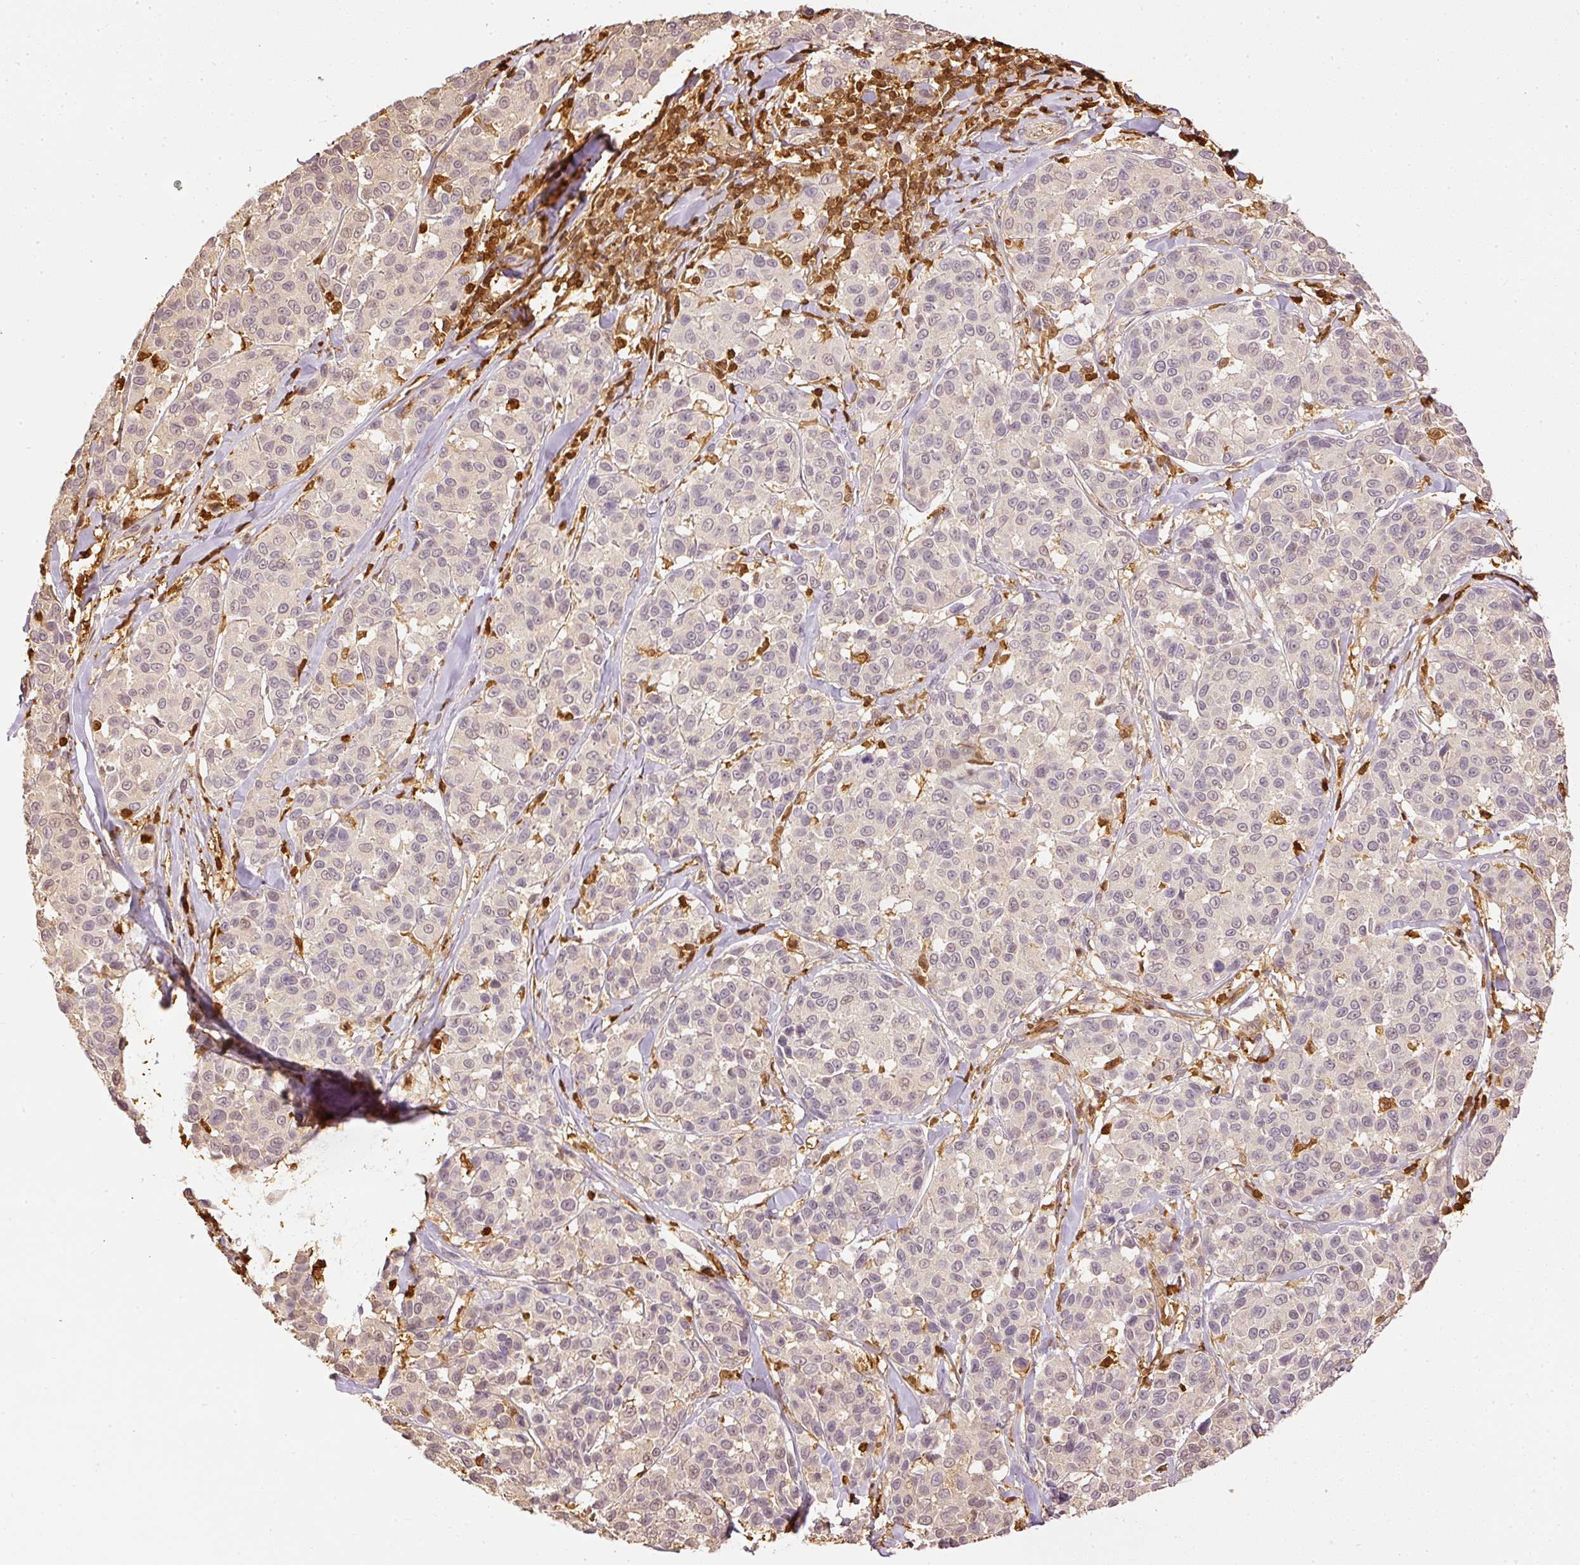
{"staining": {"intensity": "negative", "quantity": "none", "location": "none"}, "tissue": "melanoma", "cell_type": "Tumor cells", "image_type": "cancer", "snomed": [{"axis": "morphology", "description": "Malignant melanoma, NOS"}, {"axis": "topography", "description": "Skin"}], "caption": "Immunohistochemistry image of neoplastic tissue: melanoma stained with DAB shows no significant protein expression in tumor cells. Brightfield microscopy of immunohistochemistry stained with DAB (brown) and hematoxylin (blue), captured at high magnification.", "gene": "PFN1", "patient": {"sex": "female", "age": 66}}